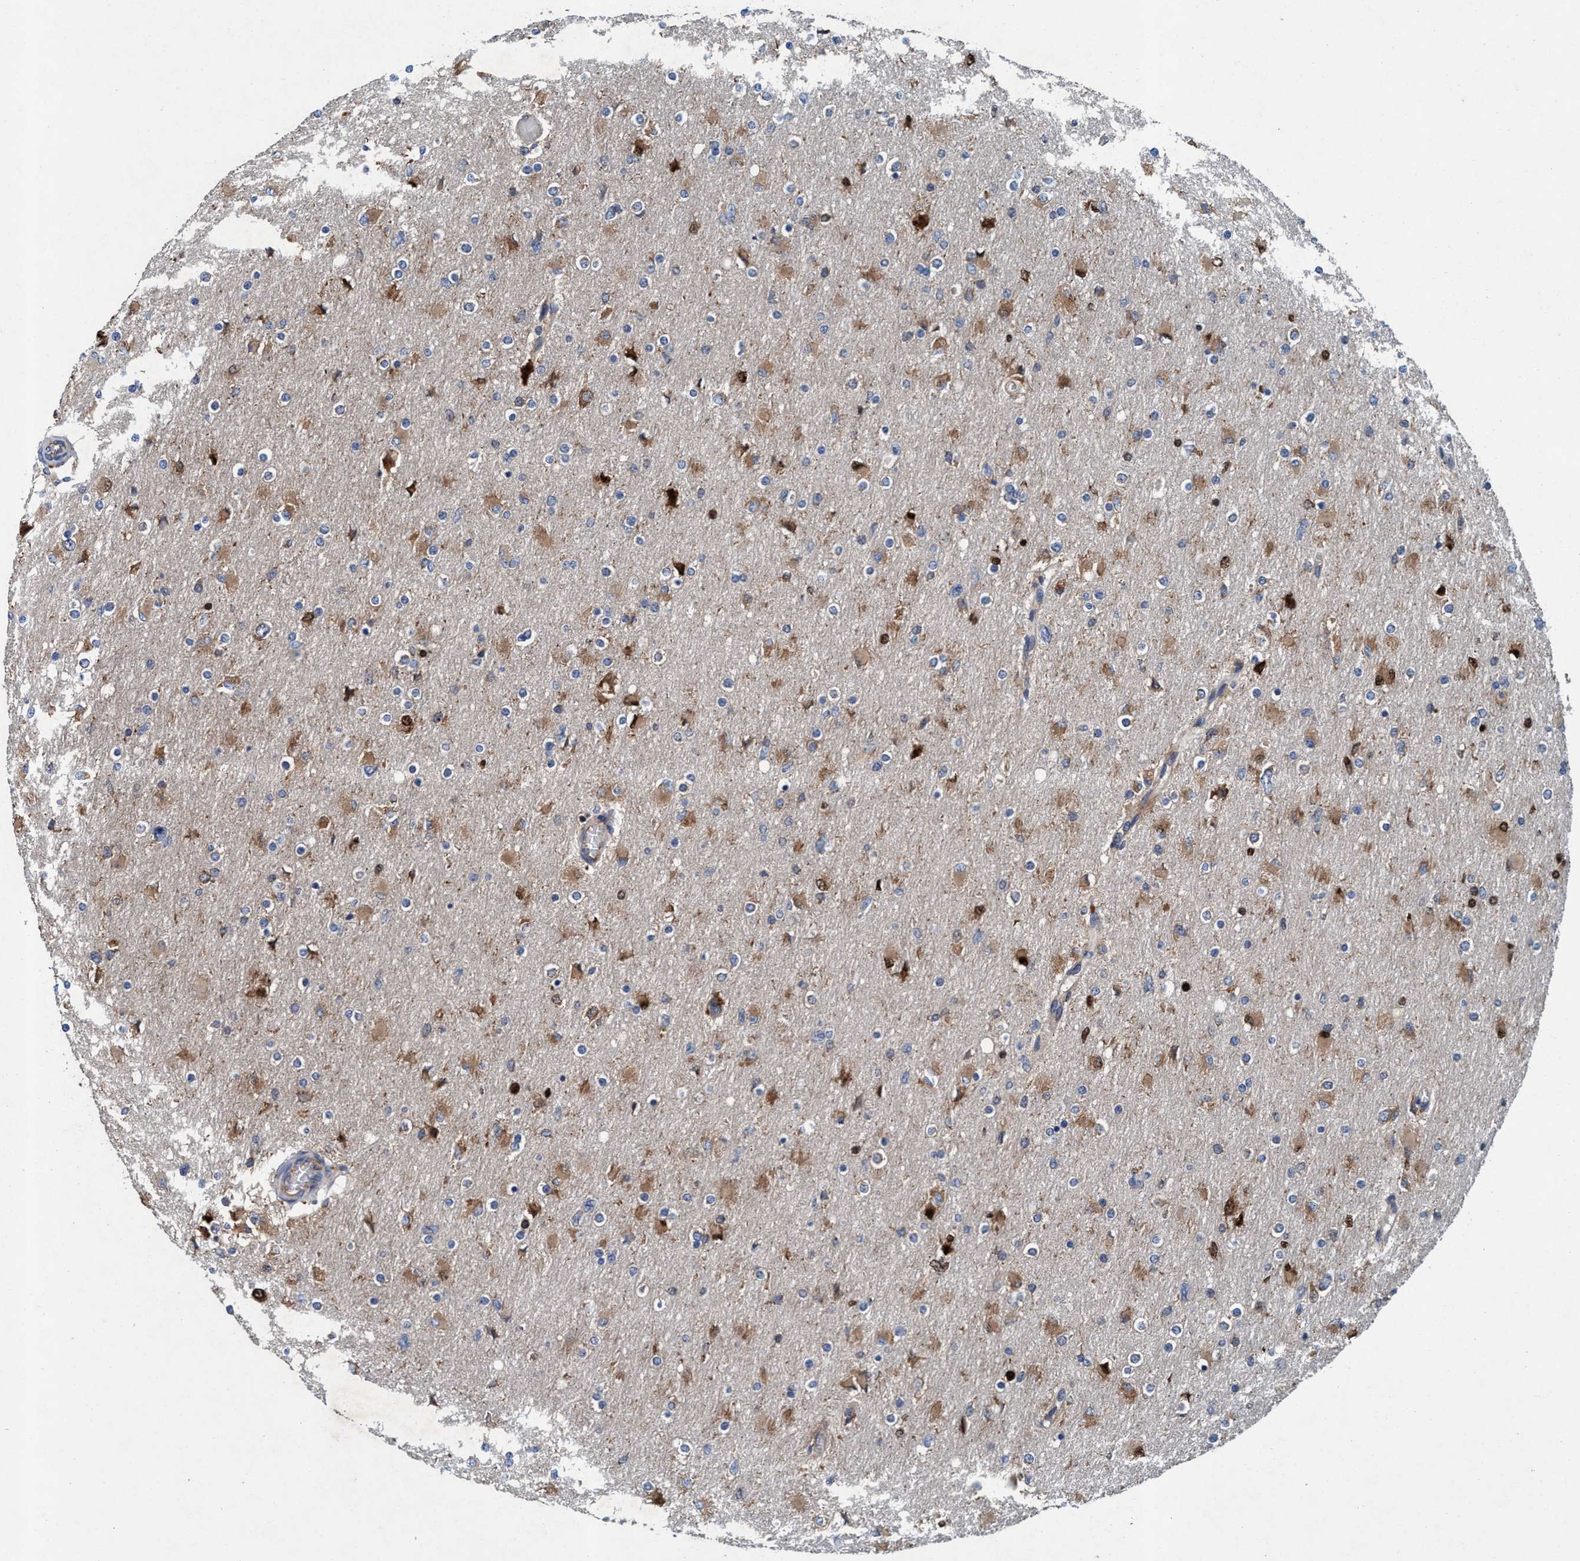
{"staining": {"intensity": "weak", "quantity": "<25%", "location": "cytoplasmic/membranous,nuclear"}, "tissue": "glioma", "cell_type": "Tumor cells", "image_type": "cancer", "snomed": [{"axis": "morphology", "description": "Glioma, malignant, High grade"}, {"axis": "topography", "description": "Cerebral cortex"}], "caption": "IHC photomicrograph of human glioma stained for a protein (brown), which exhibits no expression in tumor cells. The staining was performed using DAB (3,3'-diaminobenzidine) to visualize the protein expression in brown, while the nuclei were stained in blue with hematoxylin (Magnification: 20x).", "gene": "ENDOG", "patient": {"sex": "female", "age": 36}}